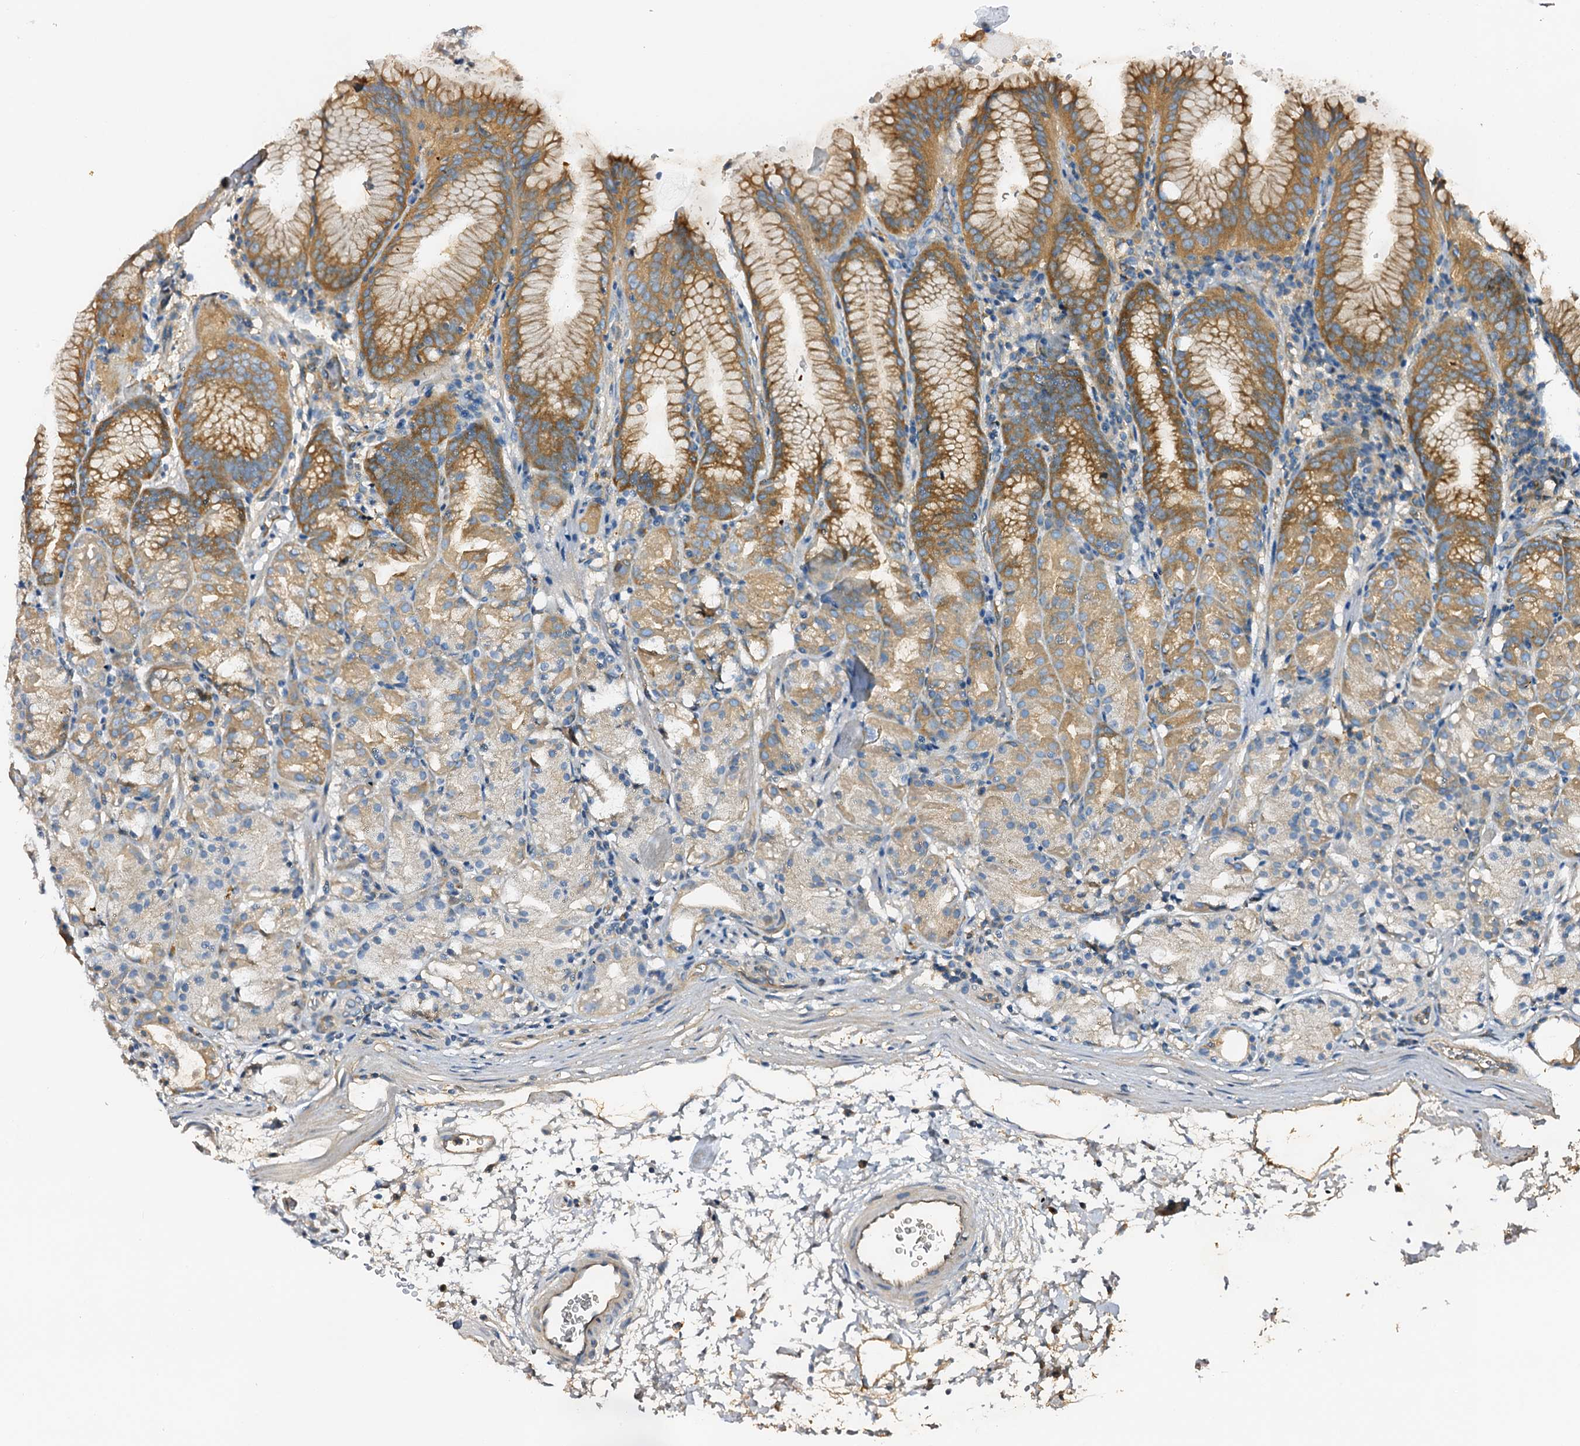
{"staining": {"intensity": "moderate", "quantity": "25%-75%", "location": "cytoplasmic/membranous"}, "tissue": "stomach", "cell_type": "Glandular cells", "image_type": "normal", "snomed": [{"axis": "morphology", "description": "Normal tissue, NOS"}, {"axis": "topography", "description": "Stomach, upper"}], "caption": "Protein expression analysis of benign stomach shows moderate cytoplasmic/membranous staining in approximately 25%-75% of glandular cells.", "gene": "CSKMT", "patient": {"sex": "male", "age": 48}}